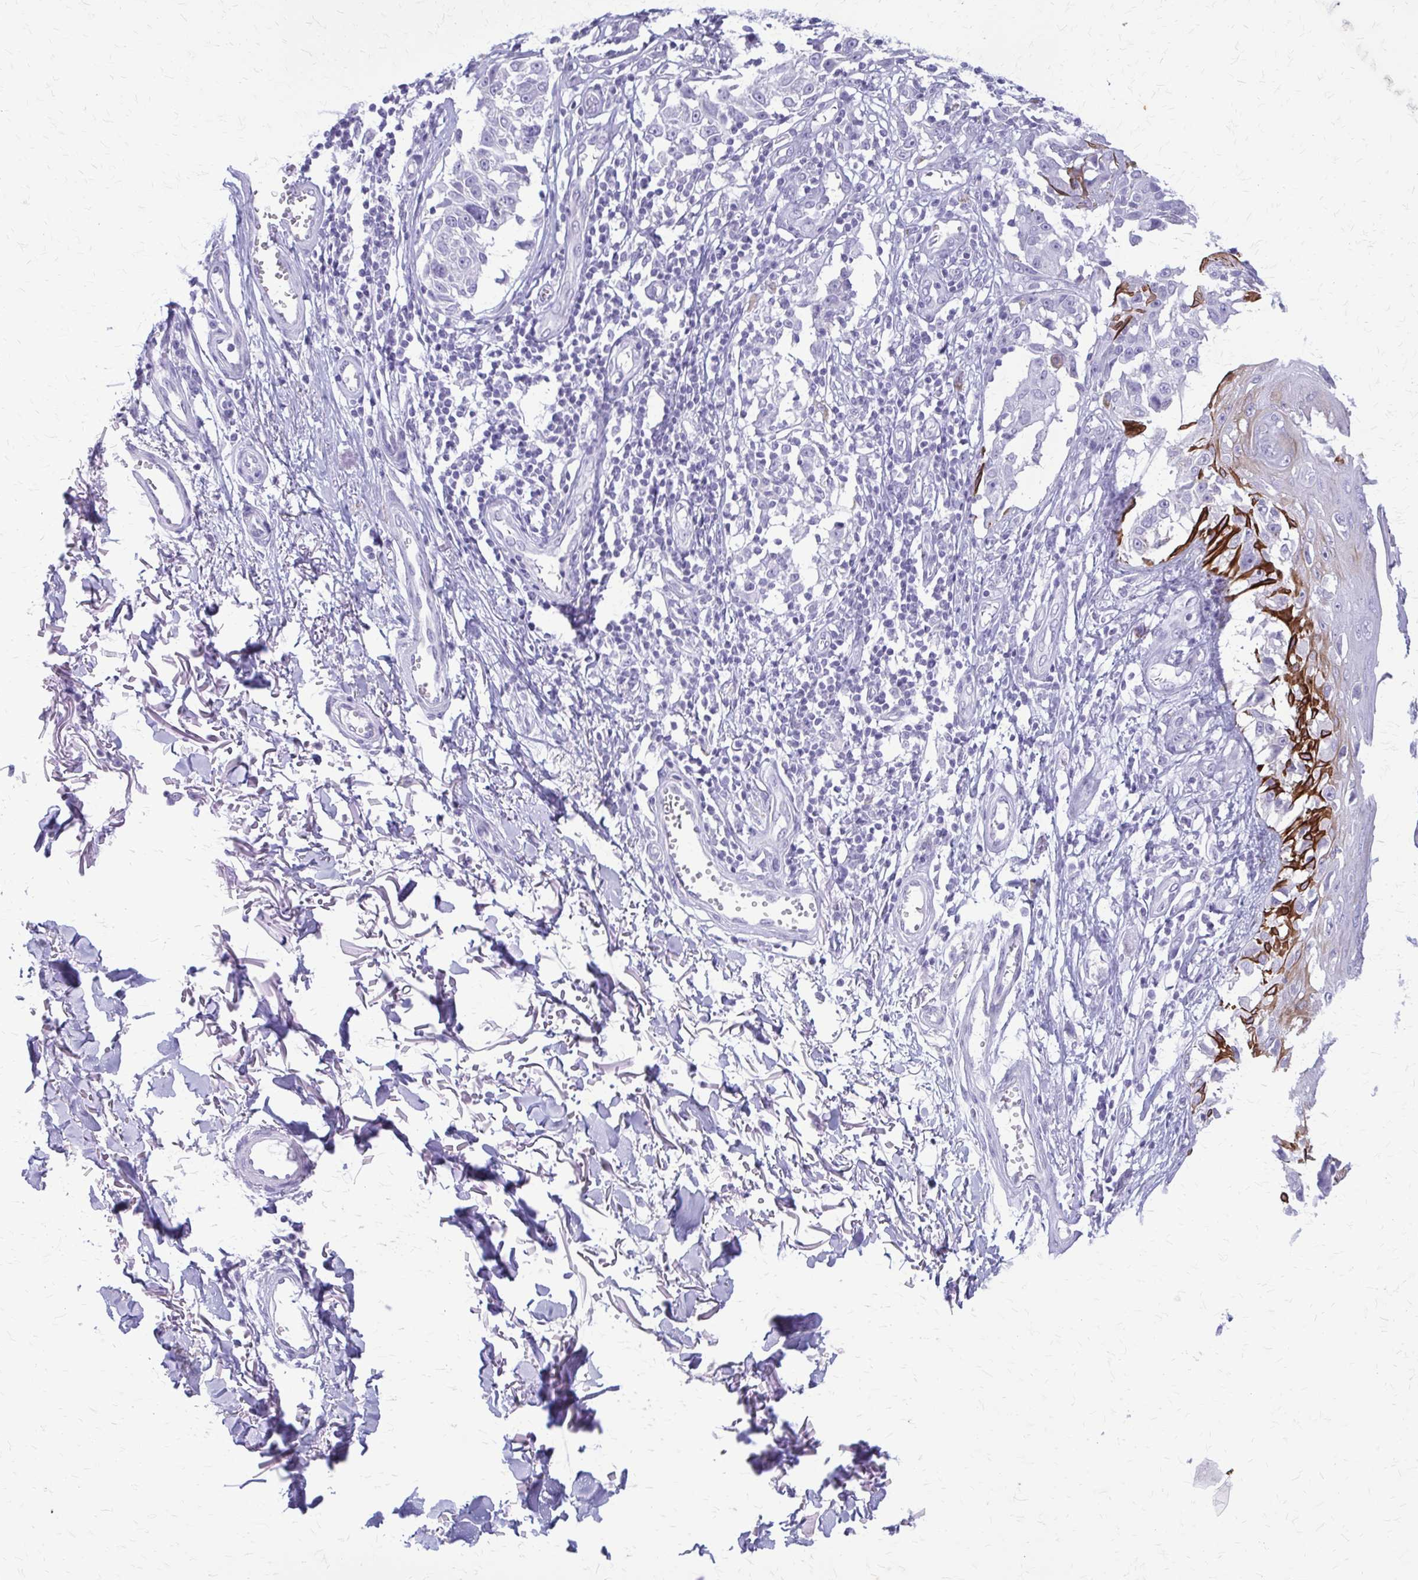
{"staining": {"intensity": "negative", "quantity": "none", "location": "none"}, "tissue": "melanoma", "cell_type": "Tumor cells", "image_type": "cancer", "snomed": [{"axis": "morphology", "description": "Malignant melanoma, NOS"}, {"axis": "topography", "description": "Skin"}], "caption": "IHC image of neoplastic tissue: melanoma stained with DAB reveals no significant protein expression in tumor cells. (DAB (3,3'-diaminobenzidine) immunohistochemistry, high magnification).", "gene": "KRT5", "patient": {"sex": "male", "age": 73}}